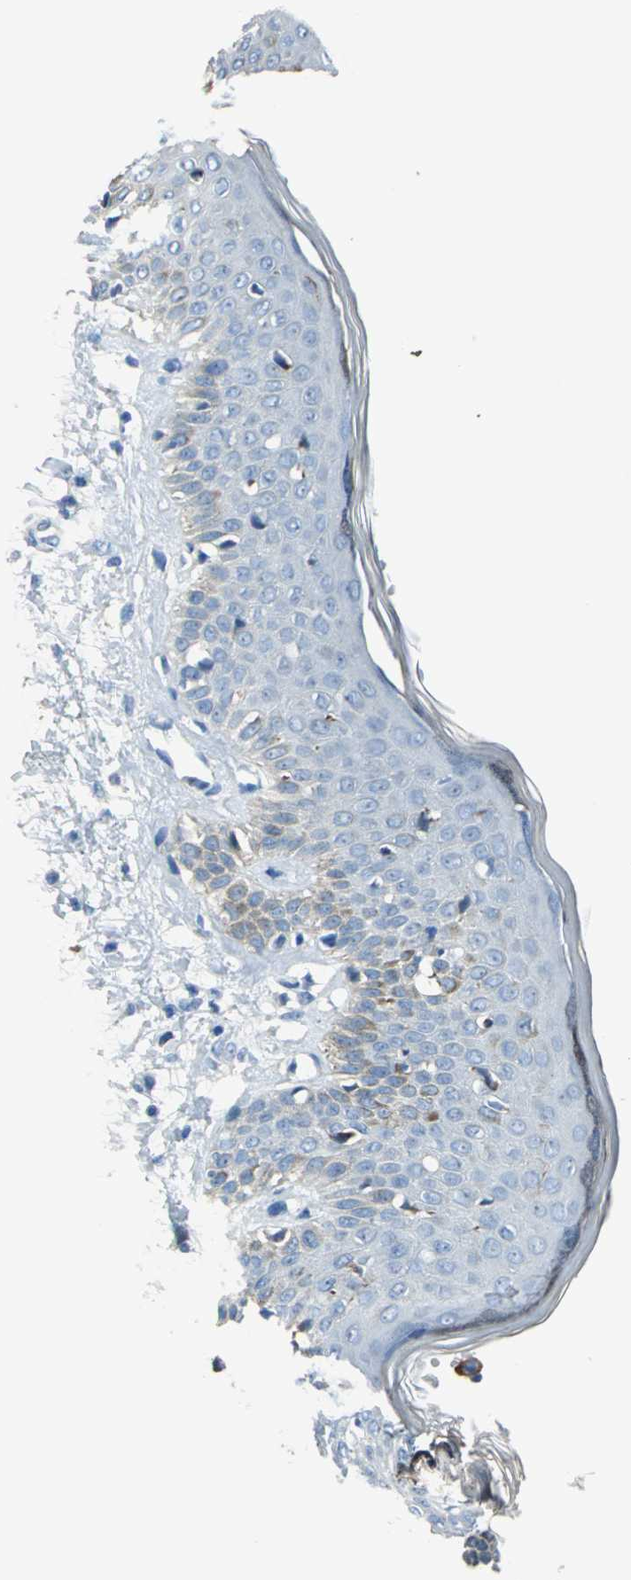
{"staining": {"intensity": "negative", "quantity": "none", "location": "none"}, "tissue": "skin cancer", "cell_type": "Tumor cells", "image_type": "cancer", "snomed": [{"axis": "morphology", "description": "Squamous cell carcinoma, NOS"}, {"axis": "topography", "description": "Skin"}], "caption": "IHC photomicrograph of neoplastic tissue: human squamous cell carcinoma (skin) stained with DAB (3,3'-diaminobenzidine) reveals no significant protein positivity in tumor cells.", "gene": "MUC4", "patient": {"sex": "female", "age": 59}}